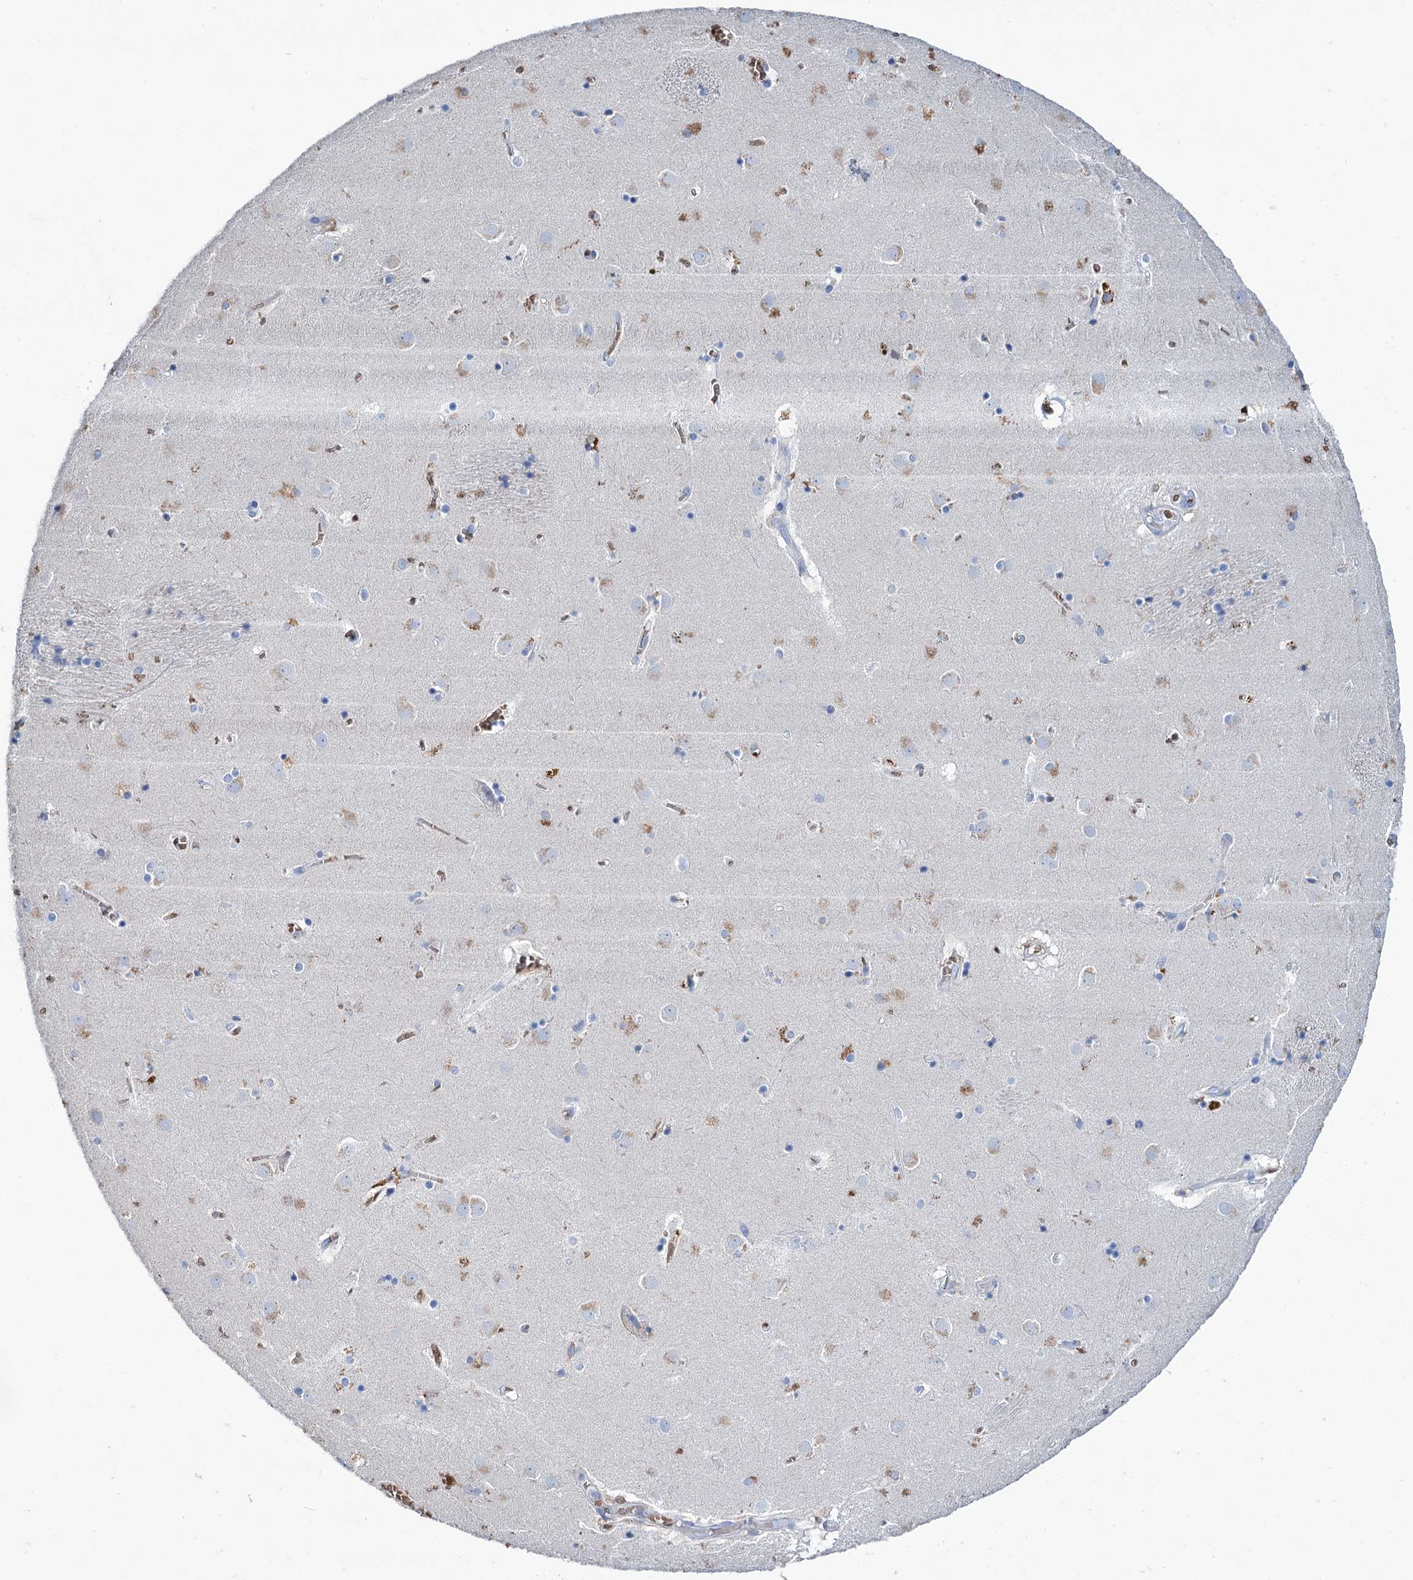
{"staining": {"intensity": "weak", "quantity": "<25%", "location": "cytoplasmic/membranous"}, "tissue": "caudate", "cell_type": "Glial cells", "image_type": "normal", "snomed": [{"axis": "morphology", "description": "Normal tissue, NOS"}, {"axis": "topography", "description": "Lateral ventricle wall"}], "caption": "Immunohistochemistry (IHC) photomicrograph of benign caudate: human caudate stained with DAB (3,3'-diaminobenzidine) displays no significant protein expression in glial cells. (DAB (3,3'-diaminobenzidine) immunohistochemistry (IHC) visualized using brightfield microscopy, high magnification).", "gene": "RPUSD3", "patient": {"sex": "male", "age": 70}}